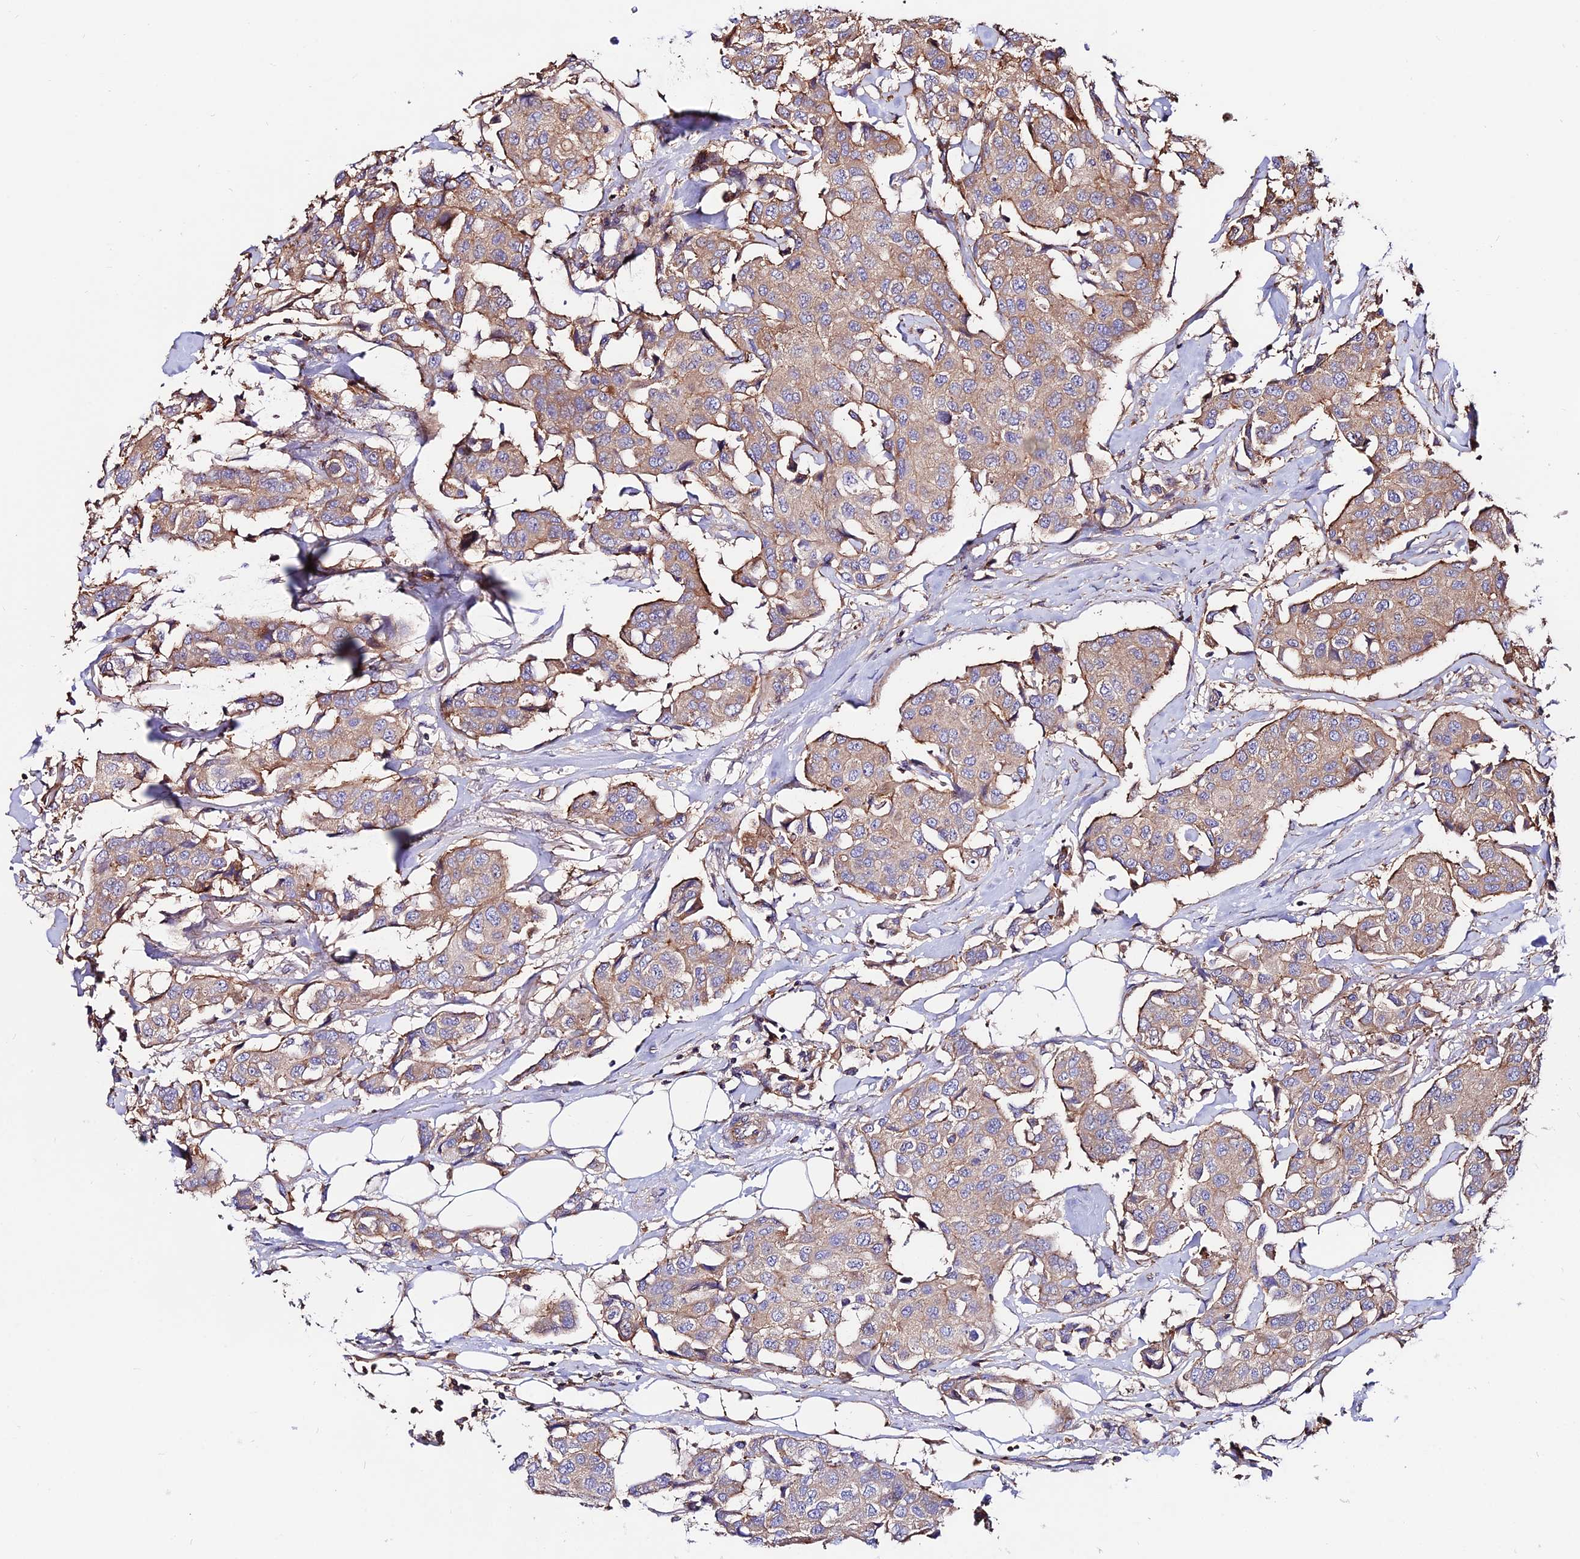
{"staining": {"intensity": "weak", "quantity": ">75%", "location": "cytoplasmic/membranous"}, "tissue": "breast cancer", "cell_type": "Tumor cells", "image_type": "cancer", "snomed": [{"axis": "morphology", "description": "Duct carcinoma"}, {"axis": "topography", "description": "Breast"}], "caption": "This photomicrograph shows breast cancer stained with IHC to label a protein in brown. The cytoplasmic/membranous of tumor cells show weak positivity for the protein. Nuclei are counter-stained blue.", "gene": "PYM1", "patient": {"sex": "female", "age": 80}}